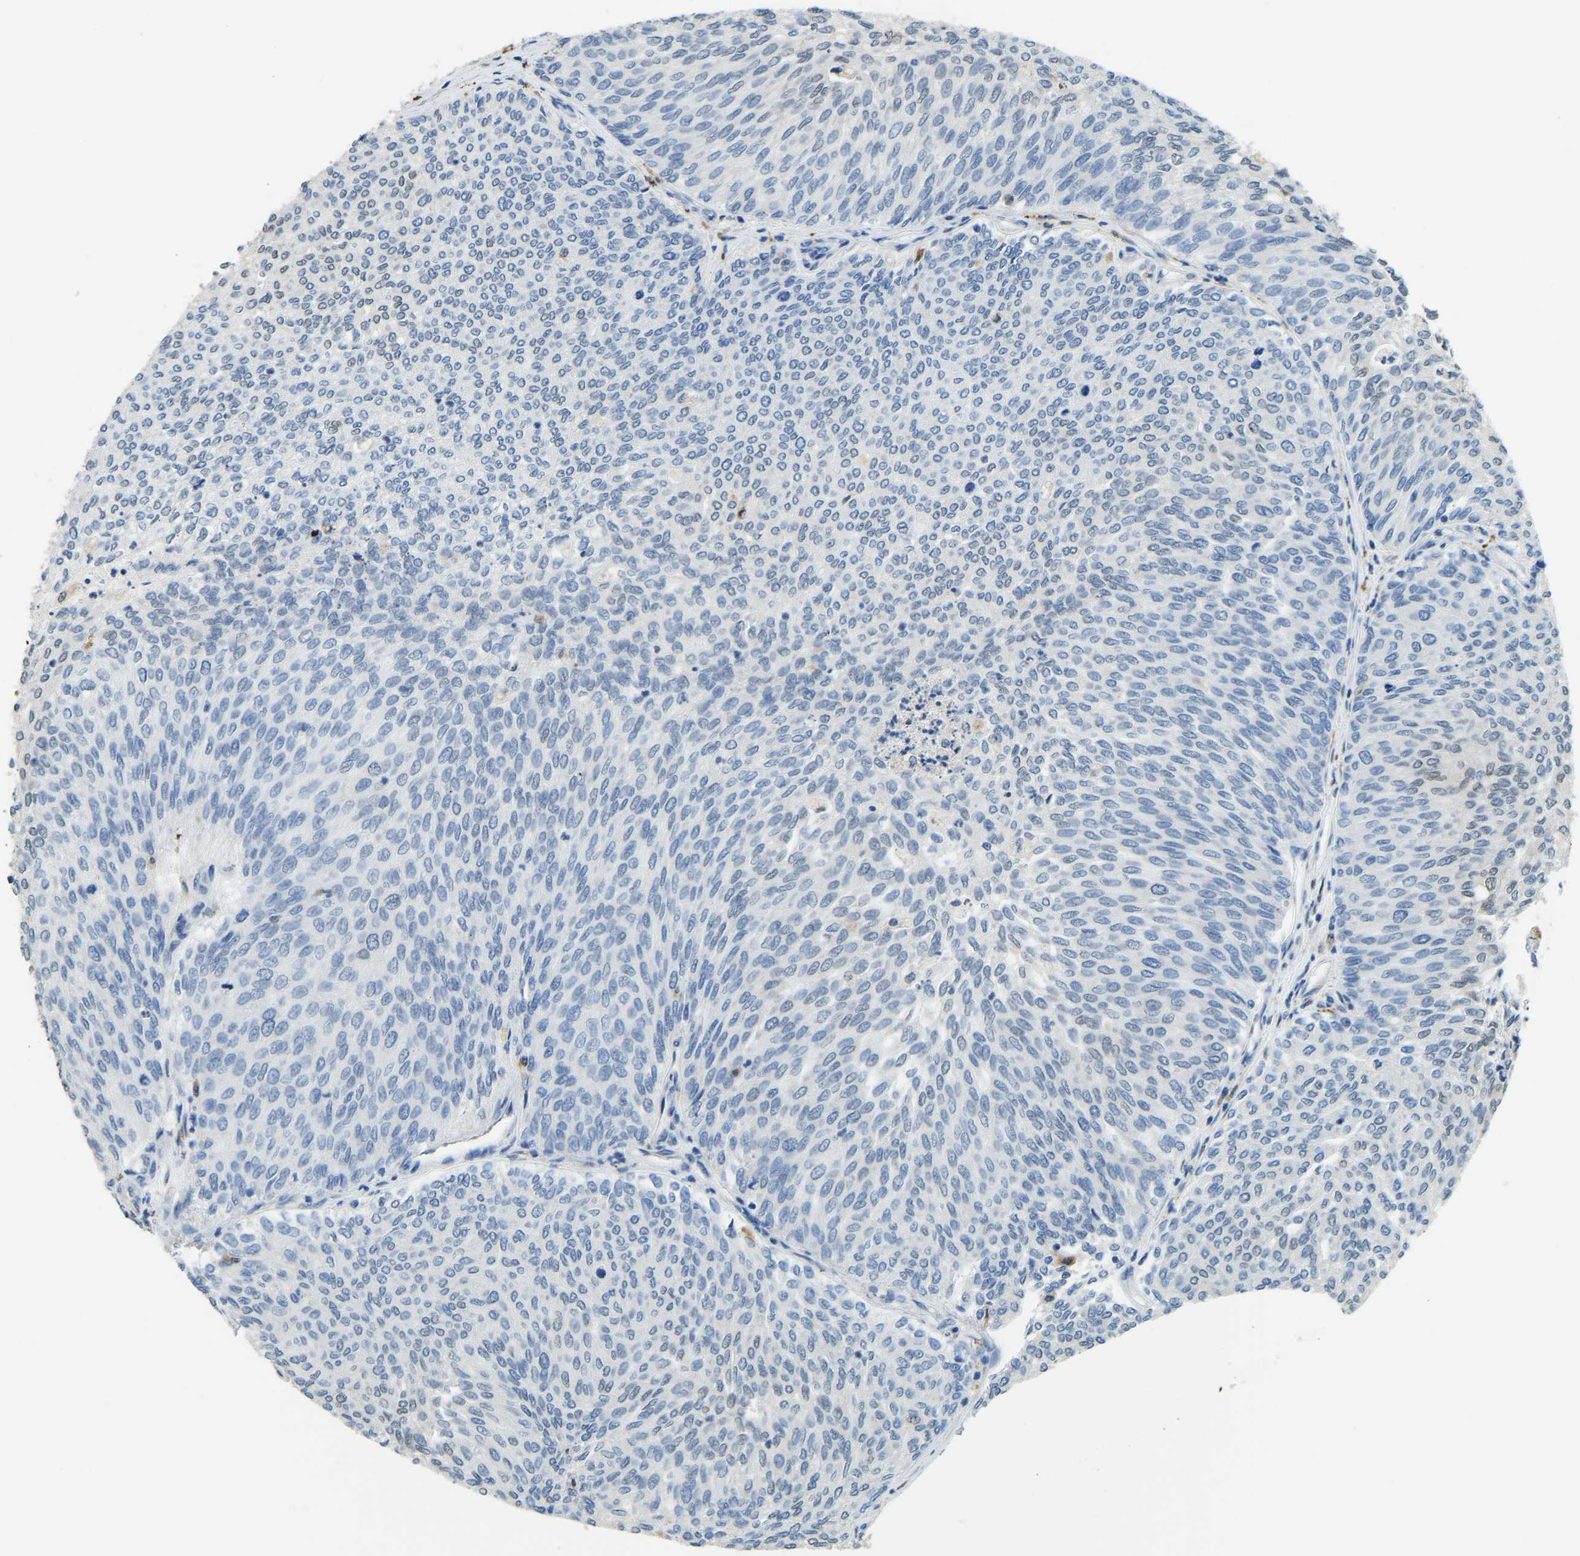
{"staining": {"intensity": "weak", "quantity": "<25%", "location": "nuclear"}, "tissue": "urothelial cancer", "cell_type": "Tumor cells", "image_type": "cancer", "snomed": [{"axis": "morphology", "description": "Urothelial carcinoma, Low grade"}, {"axis": "topography", "description": "Urinary bladder"}], "caption": "This is a histopathology image of IHC staining of urothelial cancer, which shows no staining in tumor cells.", "gene": "NANS", "patient": {"sex": "female", "age": 79}}